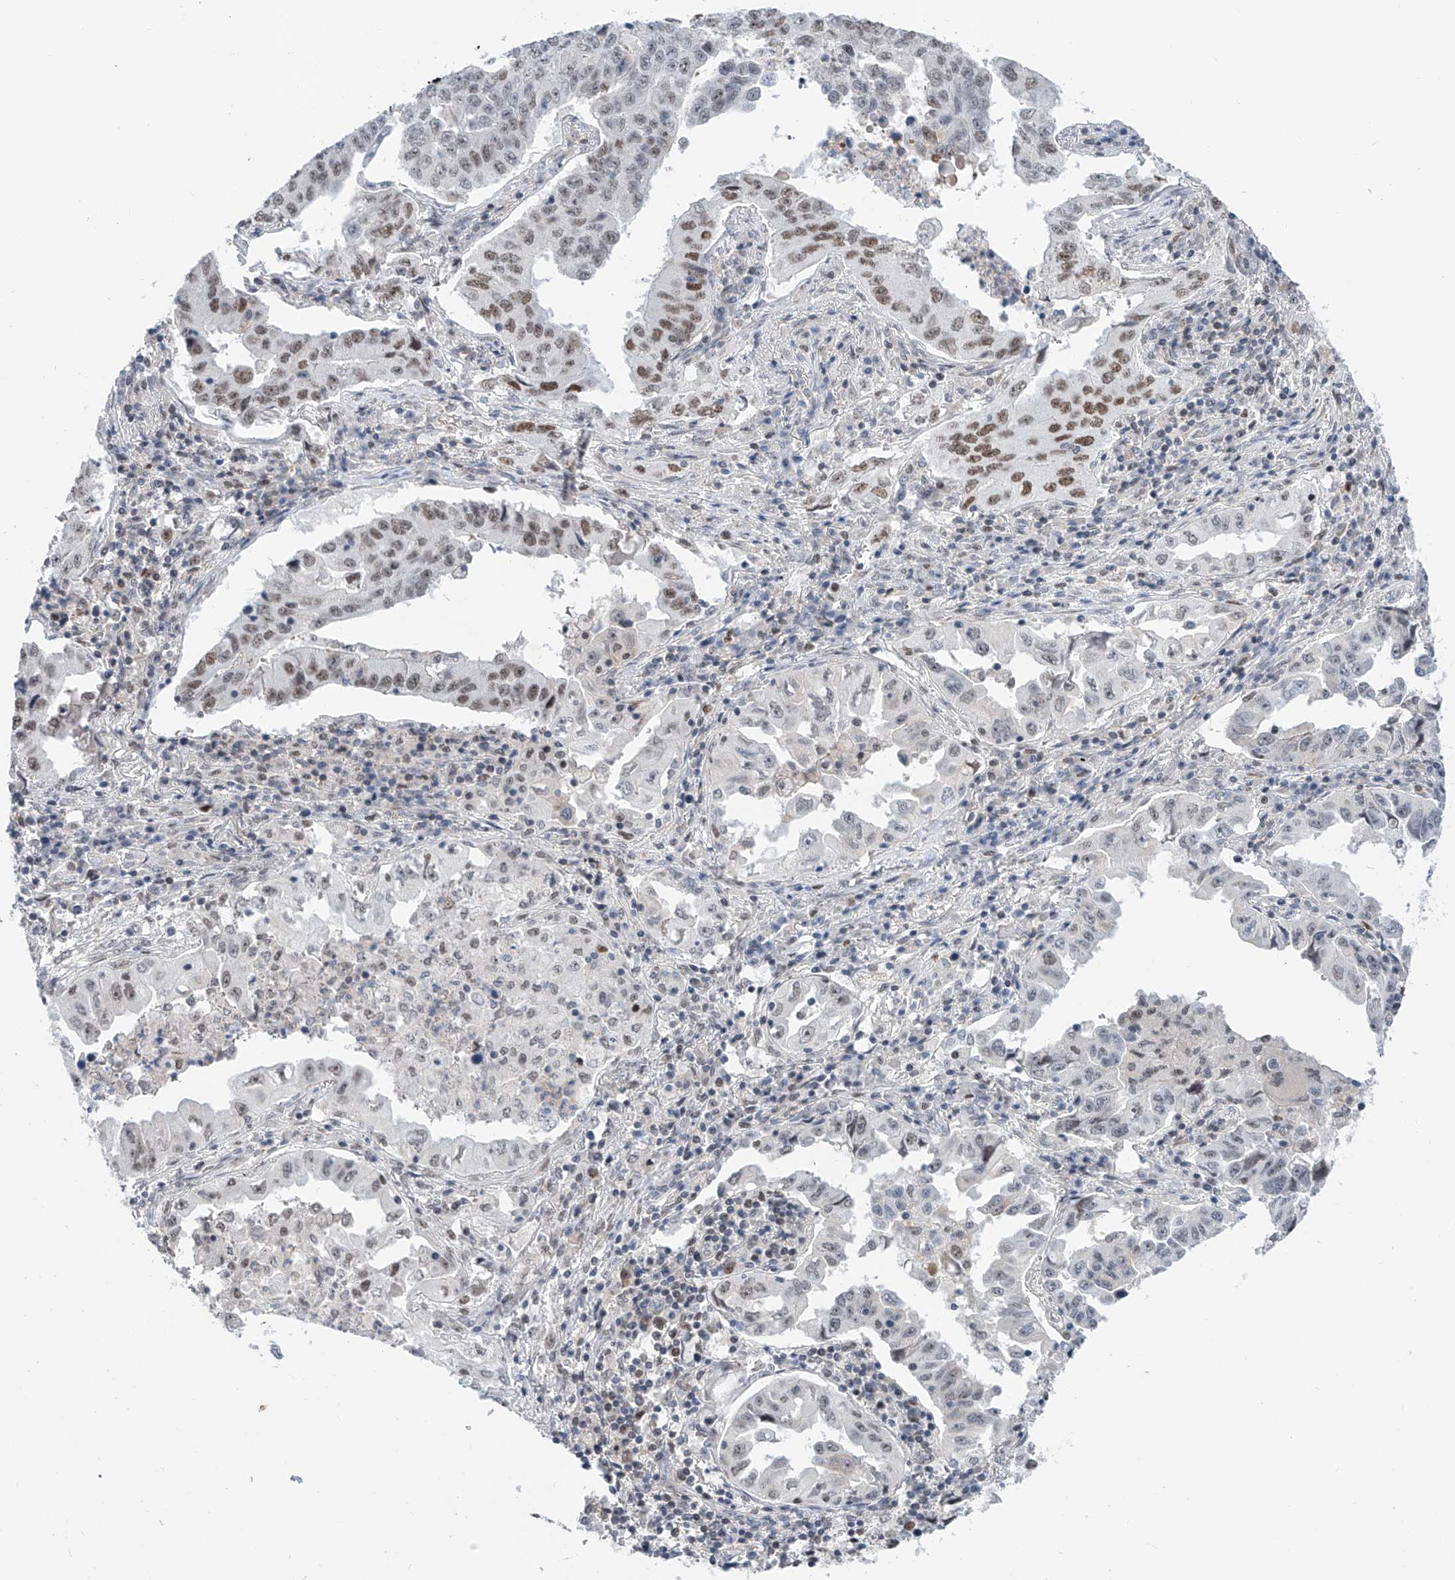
{"staining": {"intensity": "moderate", "quantity": "25%-75%", "location": "nuclear"}, "tissue": "lung cancer", "cell_type": "Tumor cells", "image_type": "cancer", "snomed": [{"axis": "morphology", "description": "Adenocarcinoma, NOS"}, {"axis": "topography", "description": "Lung"}], "caption": "This histopathology image exhibits IHC staining of lung adenocarcinoma, with medium moderate nuclear staining in about 25%-75% of tumor cells.", "gene": "SNRNP200", "patient": {"sex": "female", "age": 51}}